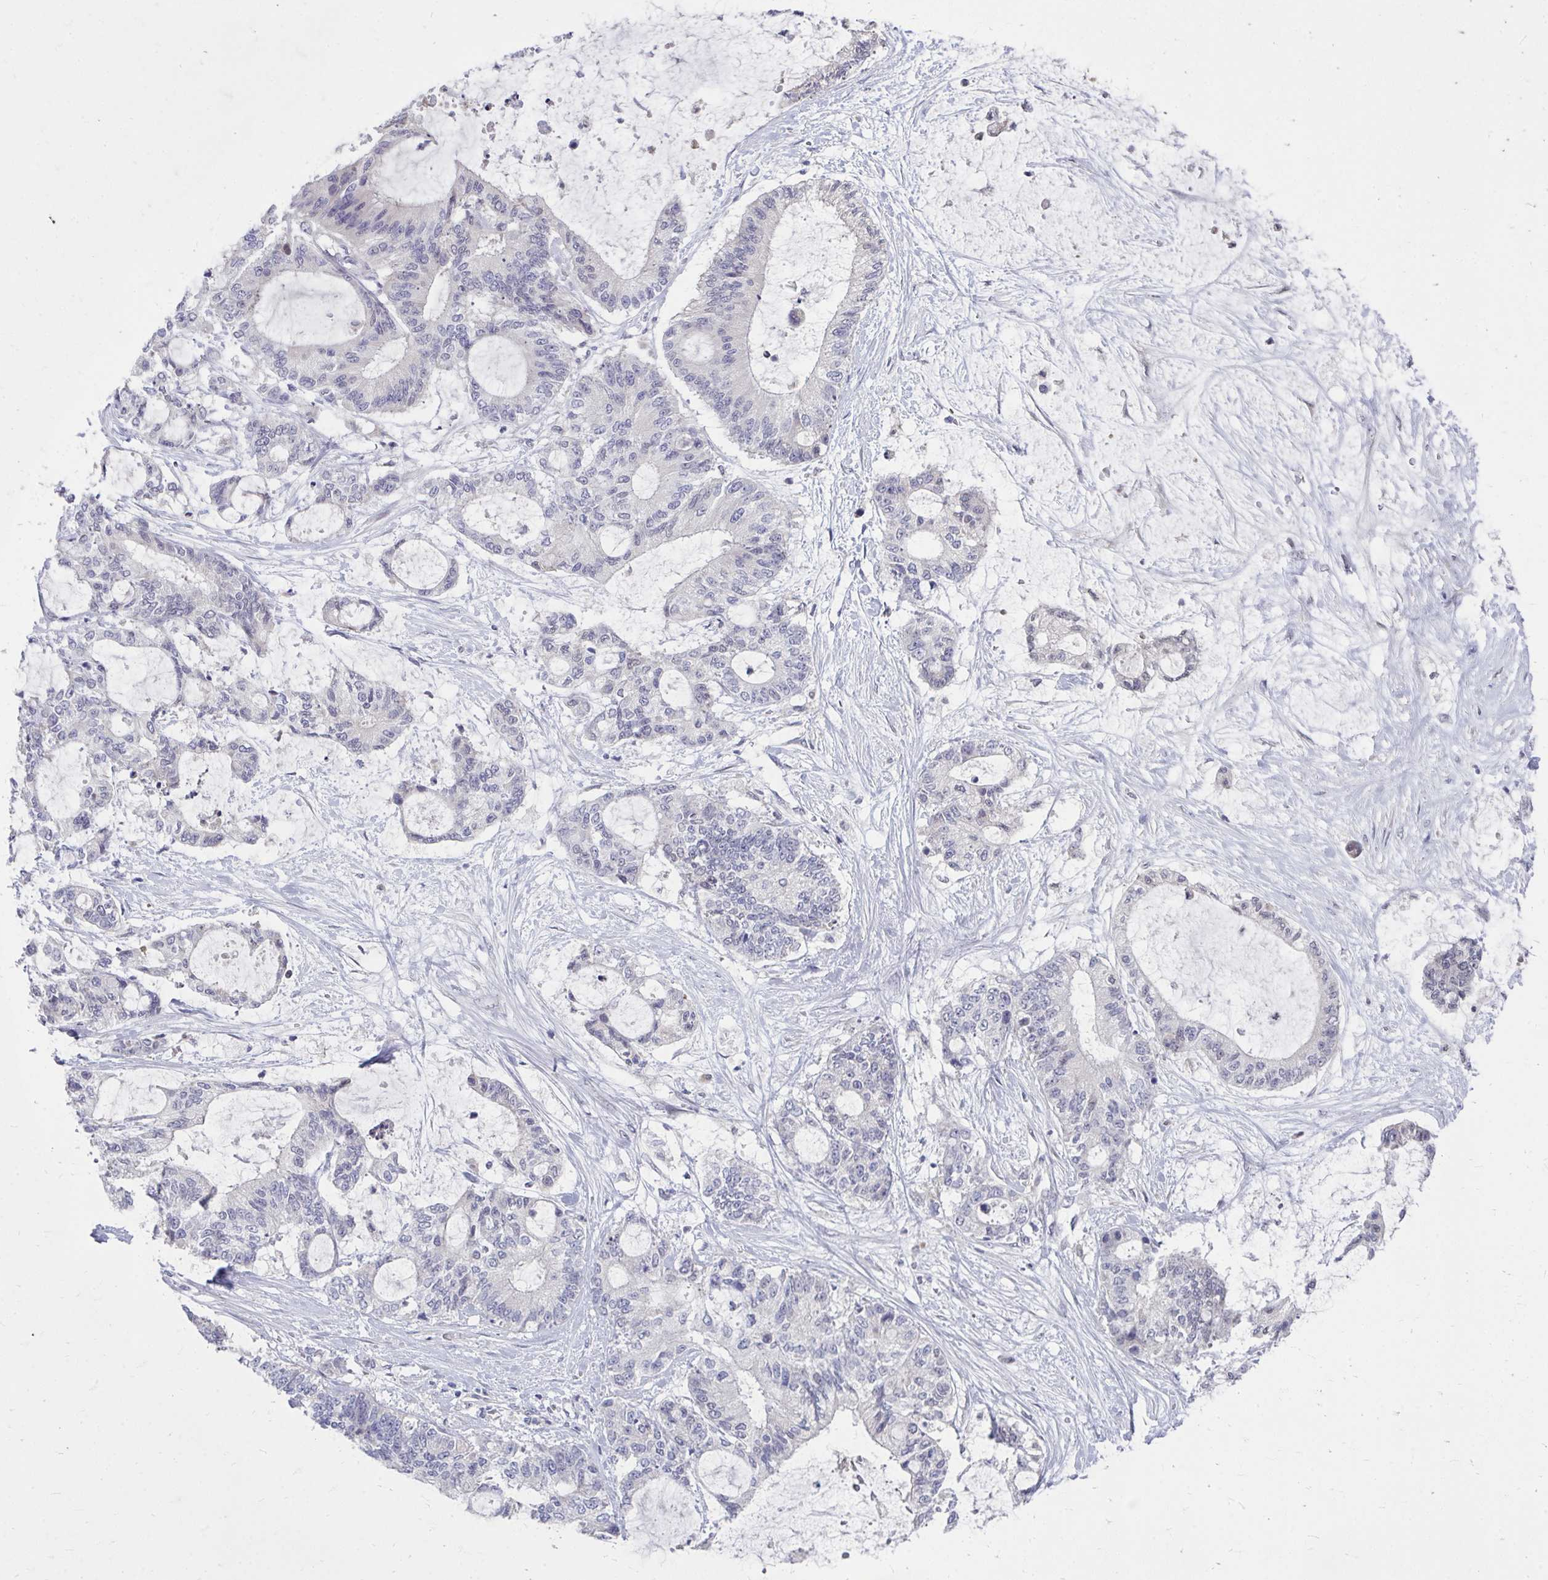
{"staining": {"intensity": "negative", "quantity": "none", "location": "none"}, "tissue": "liver cancer", "cell_type": "Tumor cells", "image_type": "cancer", "snomed": [{"axis": "morphology", "description": "Normal tissue, NOS"}, {"axis": "morphology", "description": "Cholangiocarcinoma"}, {"axis": "topography", "description": "Liver"}, {"axis": "topography", "description": "Peripheral nerve tissue"}], "caption": "There is no significant staining in tumor cells of liver cholangiocarcinoma.", "gene": "MROH8", "patient": {"sex": "female", "age": 73}}